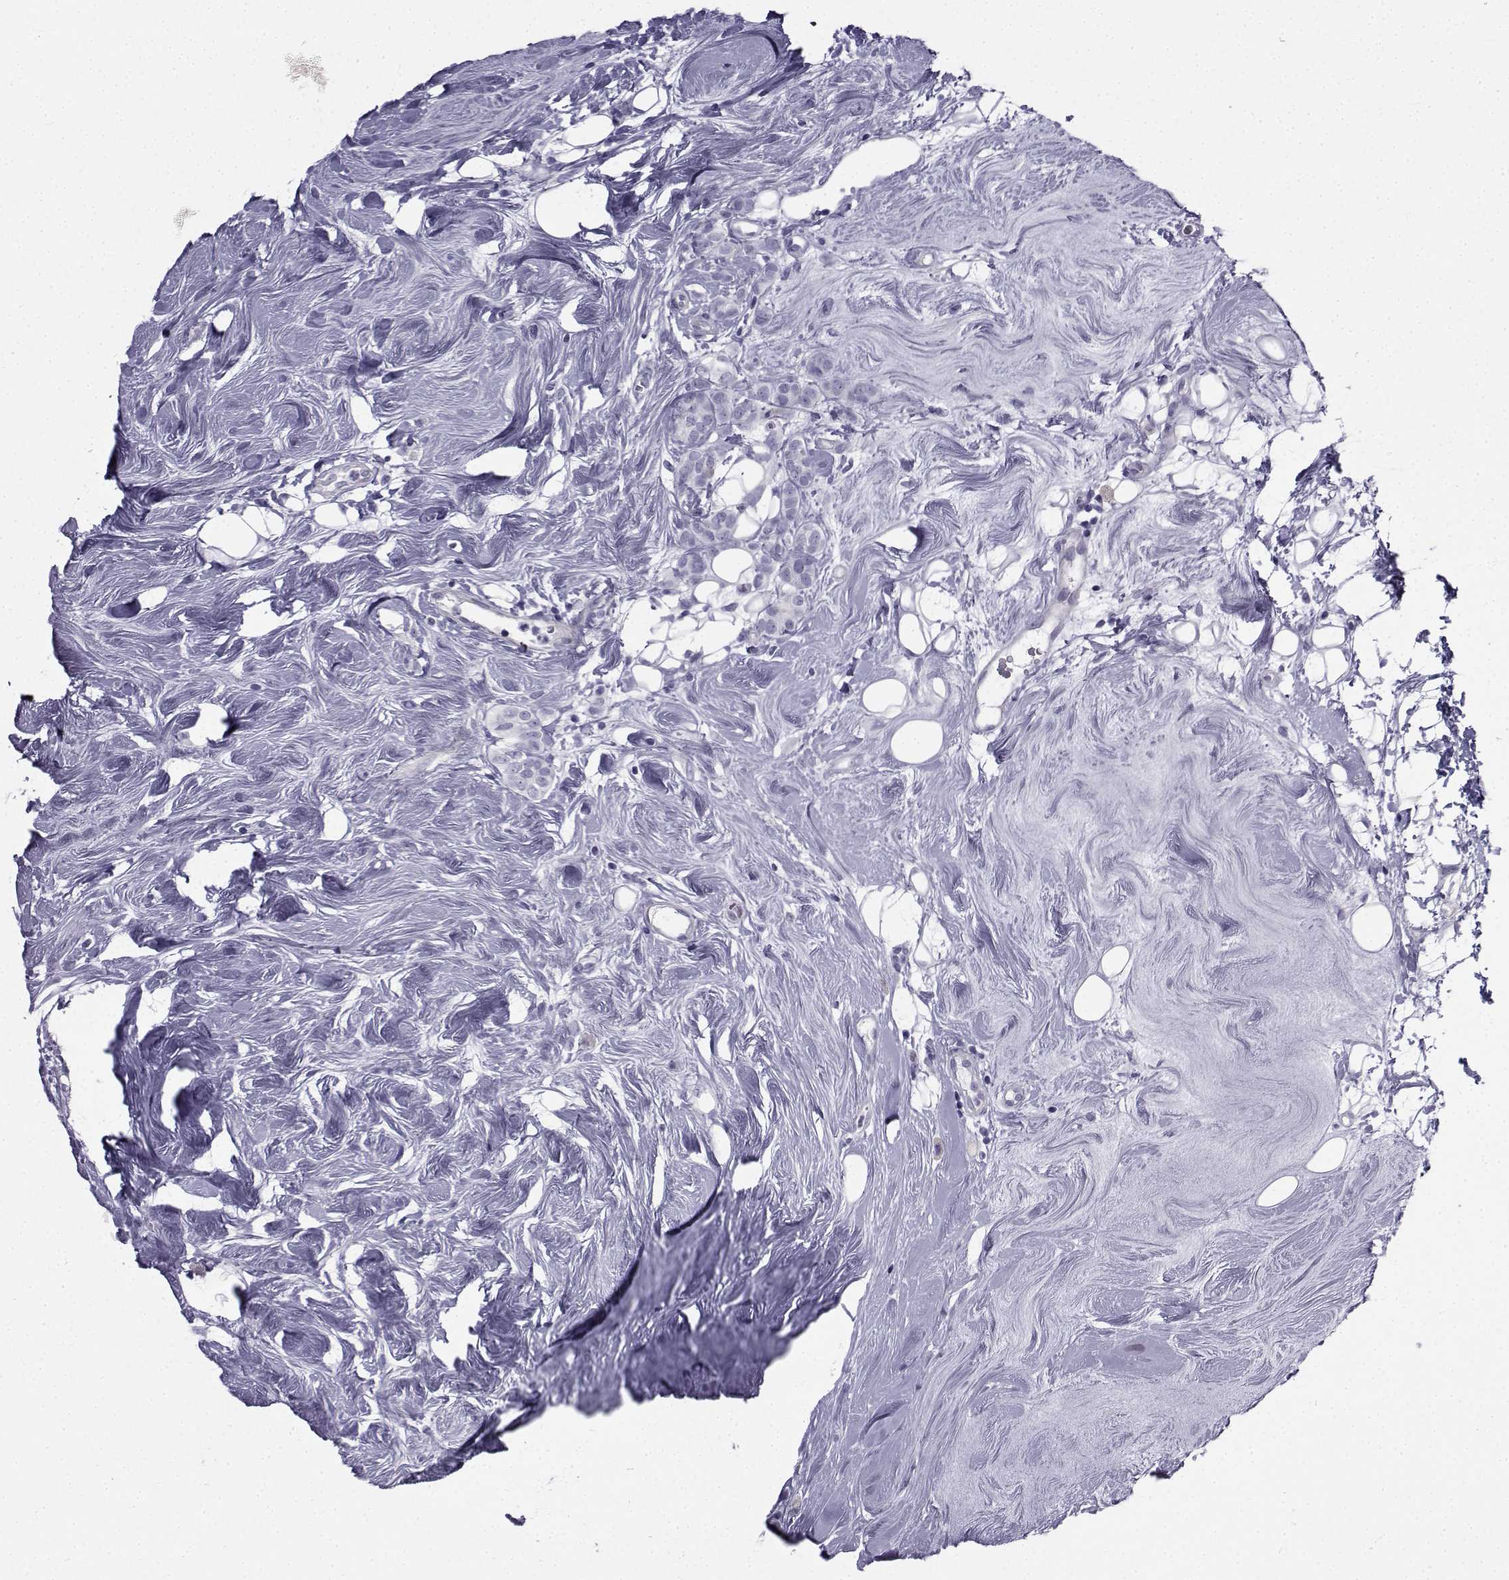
{"staining": {"intensity": "negative", "quantity": "none", "location": "none"}, "tissue": "breast cancer", "cell_type": "Tumor cells", "image_type": "cancer", "snomed": [{"axis": "morphology", "description": "Lobular carcinoma"}, {"axis": "topography", "description": "Breast"}], "caption": "DAB (3,3'-diaminobenzidine) immunohistochemical staining of human breast cancer (lobular carcinoma) demonstrates no significant positivity in tumor cells.", "gene": "SPANXD", "patient": {"sex": "female", "age": 49}}